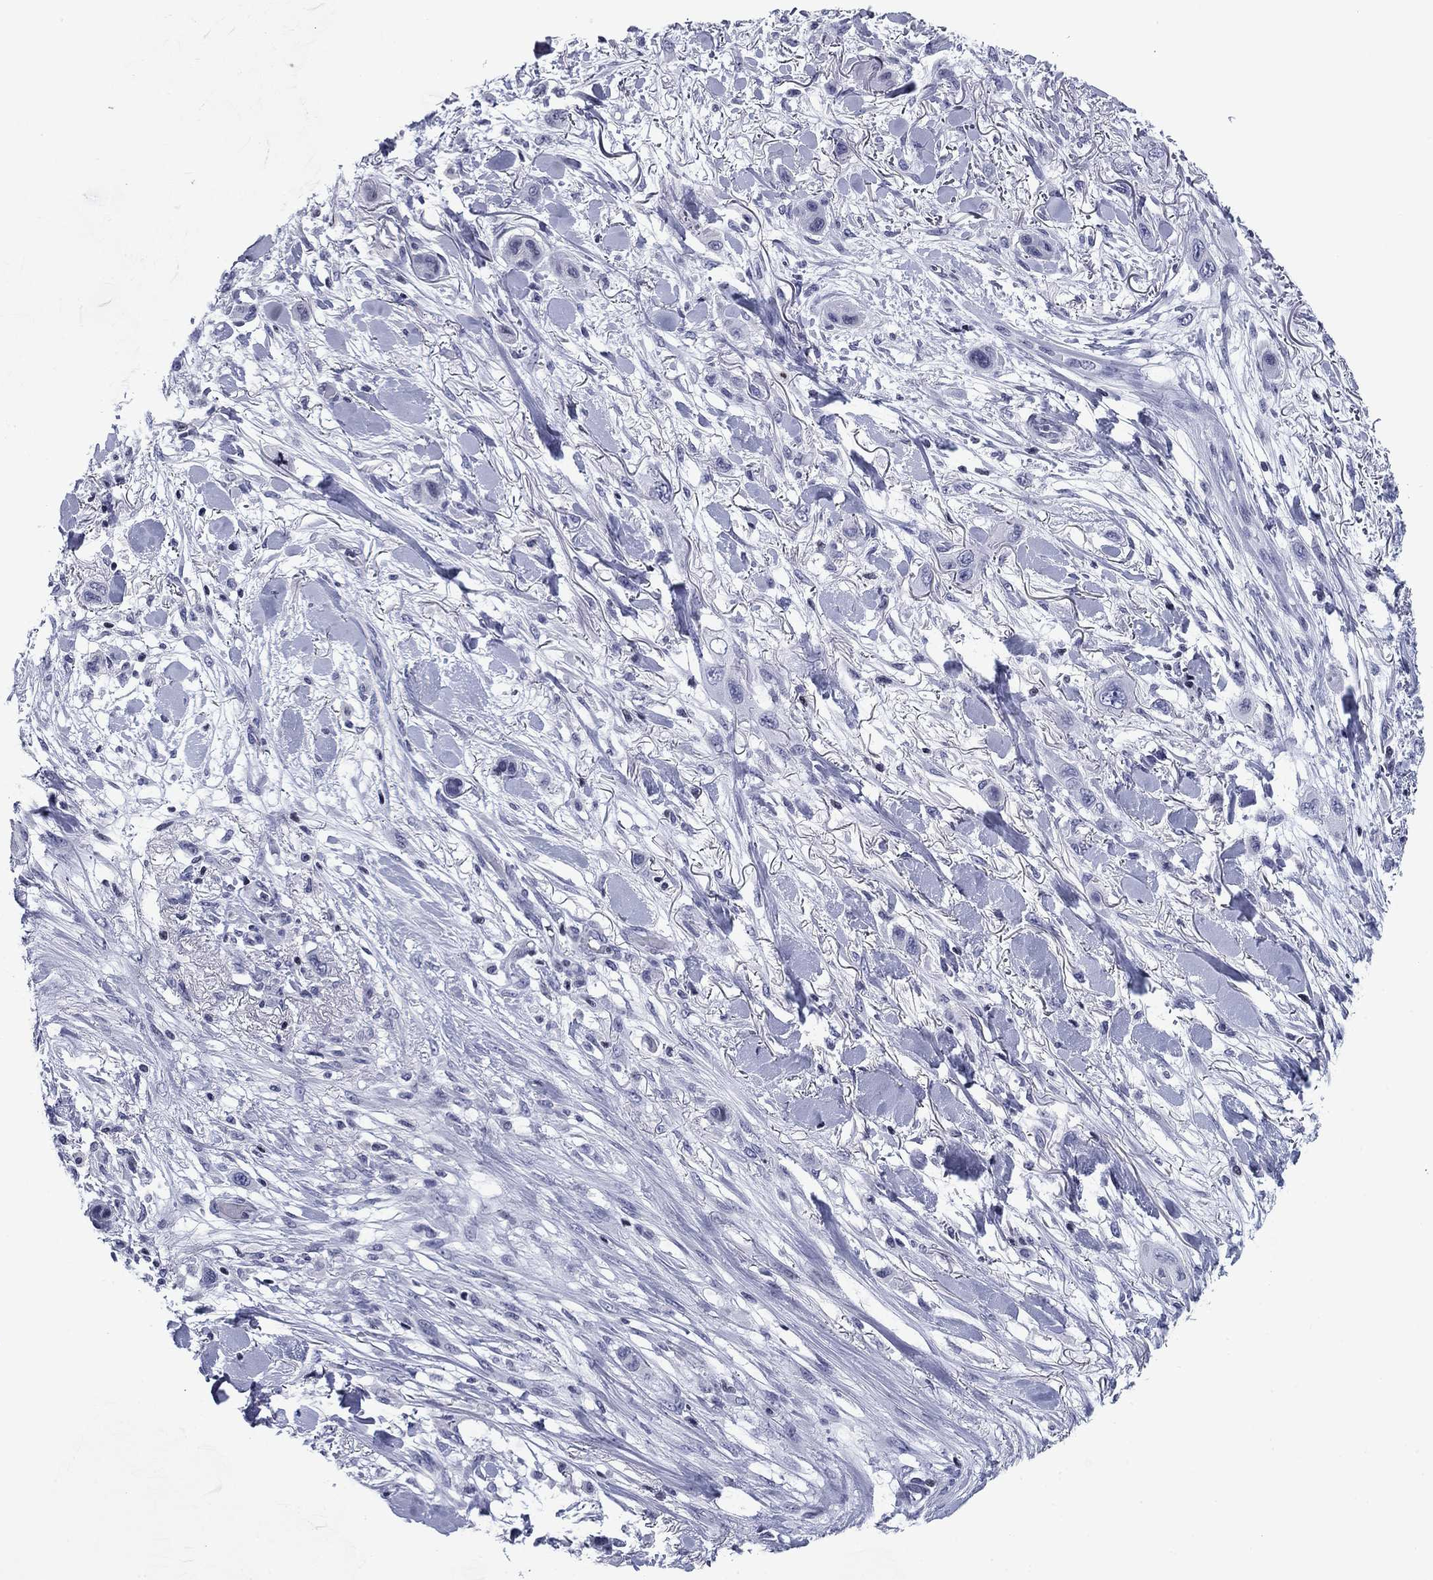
{"staining": {"intensity": "negative", "quantity": "none", "location": "none"}, "tissue": "skin cancer", "cell_type": "Tumor cells", "image_type": "cancer", "snomed": [{"axis": "morphology", "description": "Squamous cell carcinoma, NOS"}, {"axis": "topography", "description": "Skin"}], "caption": "Immunohistochemical staining of squamous cell carcinoma (skin) demonstrates no significant expression in tumor cells.", "gene": "CCDC144A", "patient": {"sex": "male", "age": 79}}